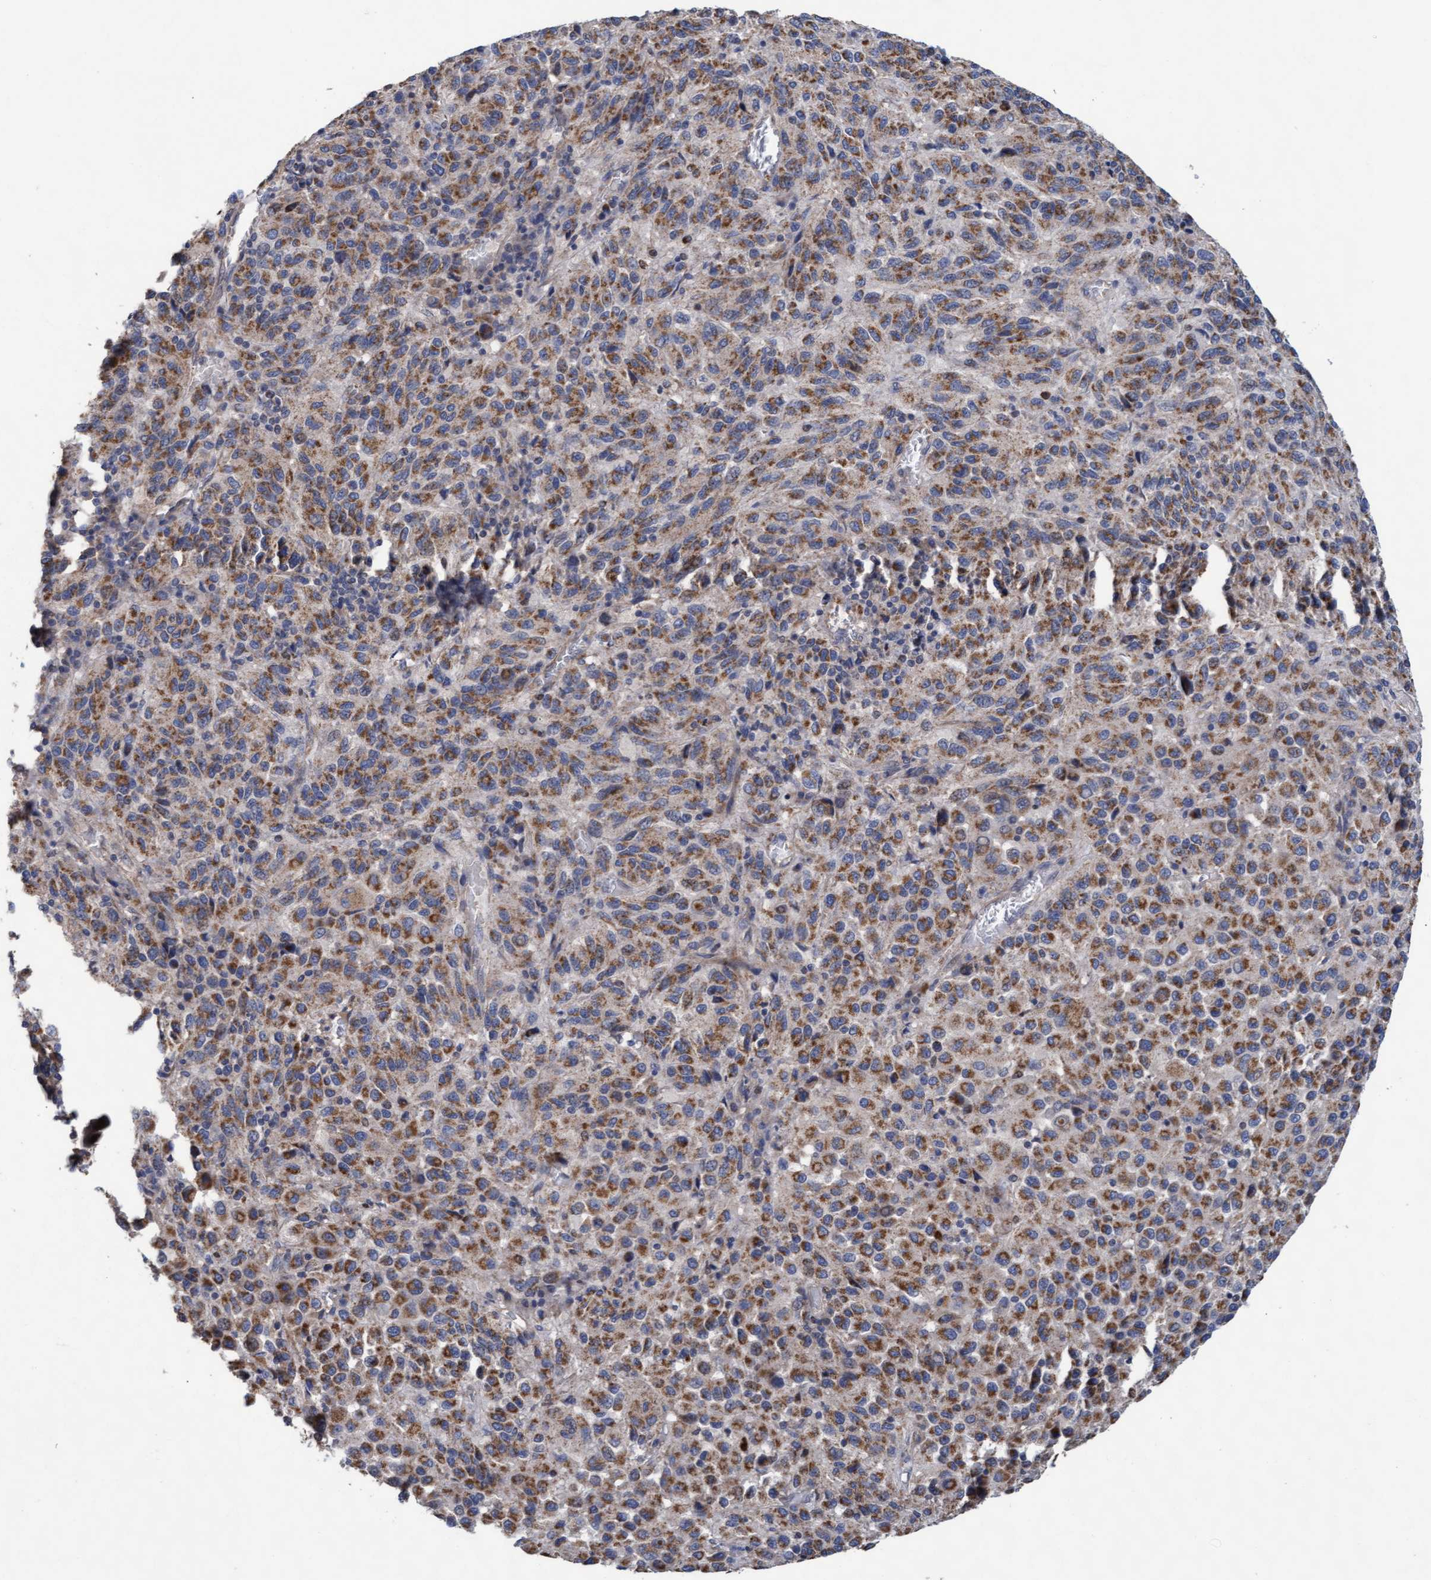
{"staining": {"intensity": "moderate", "quantity": ">75%", "location": "cytoplasmic/membranous"}, "tissue": "melanoma", "cell_type": "Tumor cells", "image_type": "cancer", "snomed": [{"axis": "morphology", "description": "Malignant melanoma, Metastatic site"}, {"axis": "topography", "description": "Lung"}], "caption": "The photomicrograph exhibits staining of malignant melanoma (metastatic site), revealing moderate cytoplasmic/membranous protein positivity (brown color) within tumor cells. (Stains: DAB in brown, nuclei in blue, Microscopy: brightfield microscopy at high magnification).", "gene": "MRPL38", "patient": {"sex": "male", "age": 64}}